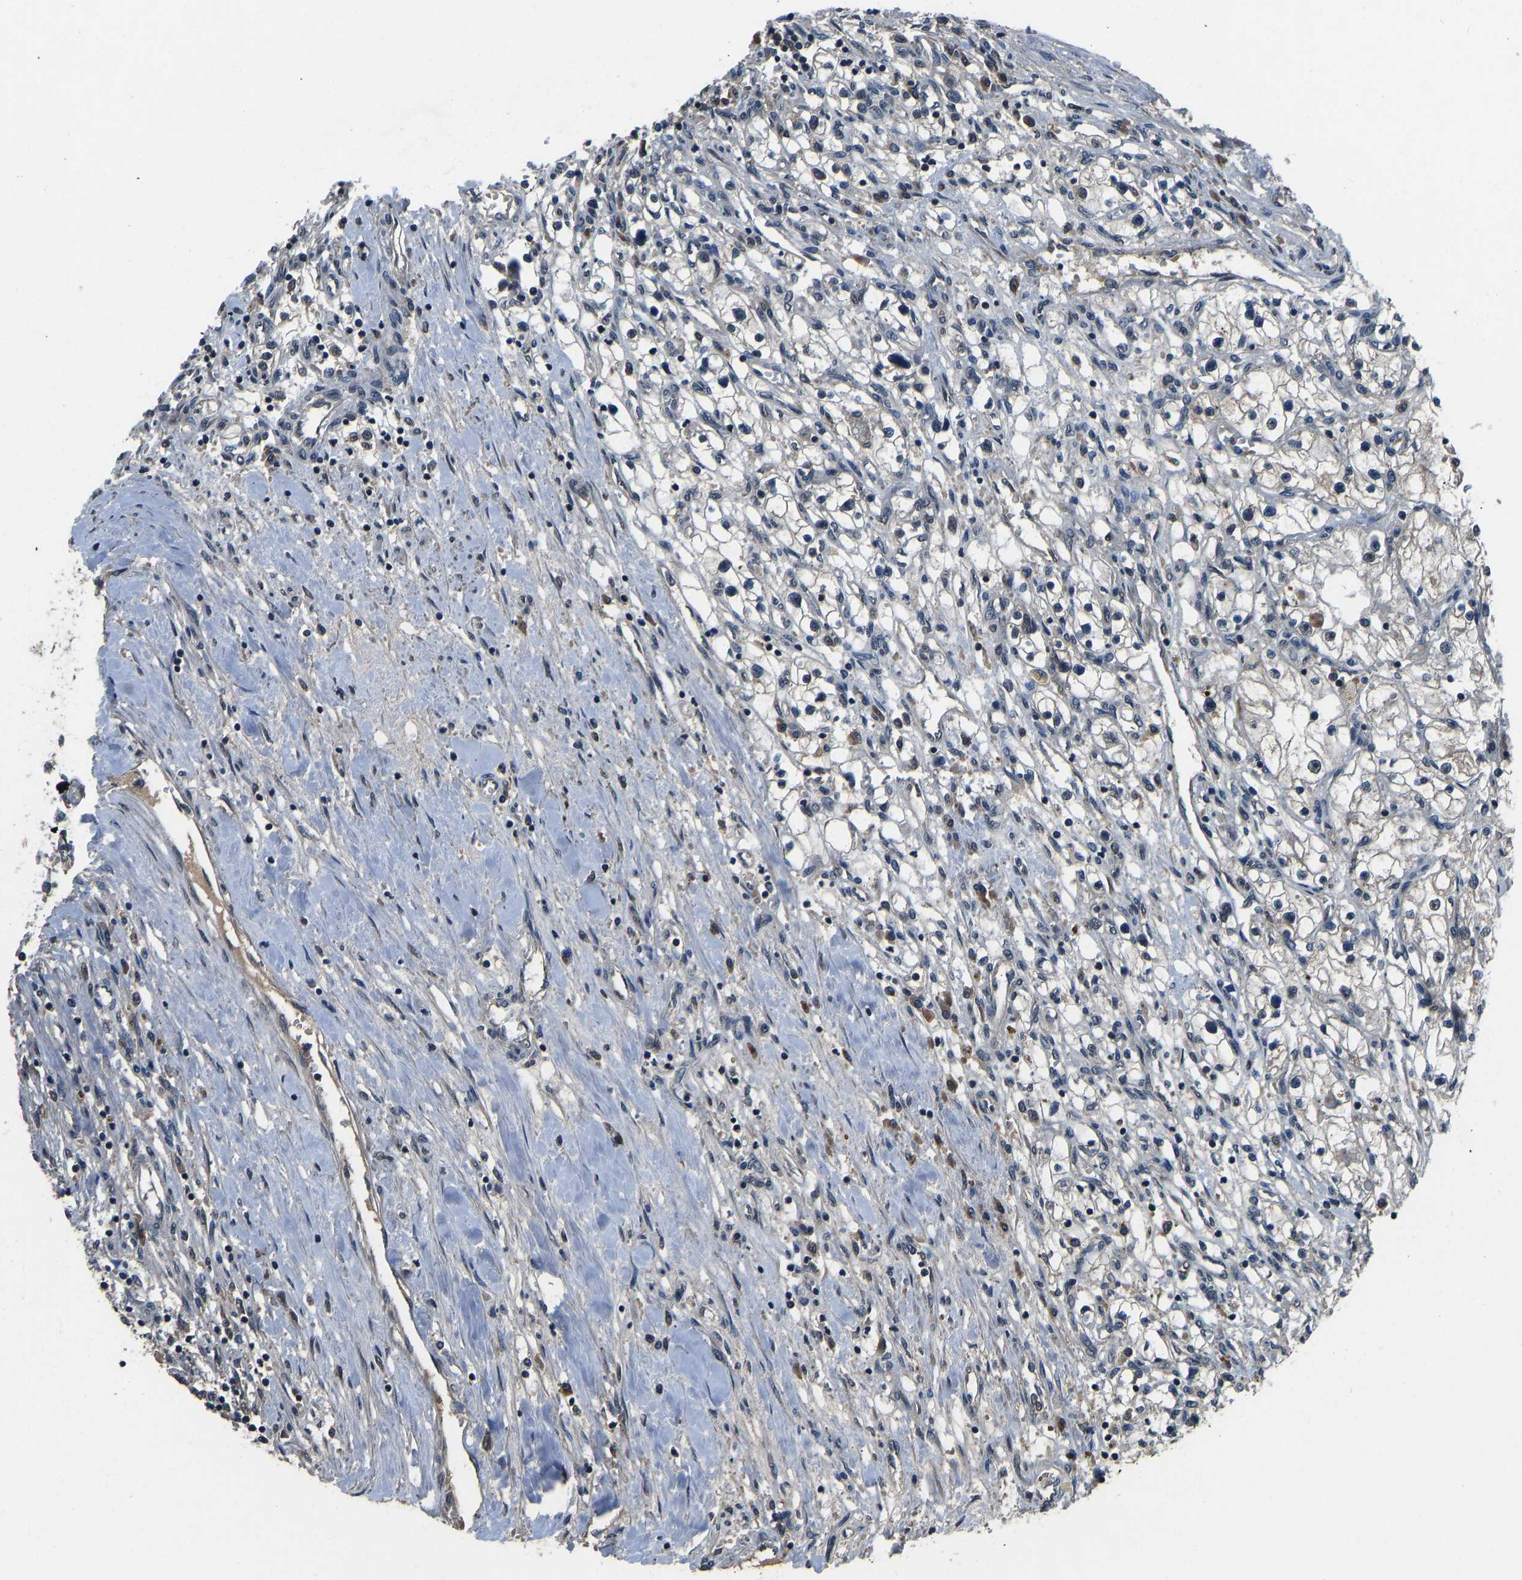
{"staining": {"intensity": "negative", "quantity": "none", "location": "none"}, "tissue": "renal cancer", "cell_type": "Tumor cells", "image_type": "cancer", "snomed": [{"axis": "morphology", "description": "Adenocarcinoma, NOS"}, {"axis": "topography", "description": "Kidney"}], "caption": "Human renal cancer stained for a protein using immunohistochemistry reveals no expression in tumor cells.", "gene": "TOX4", "patient": {"sex": "male", "age": 68}}